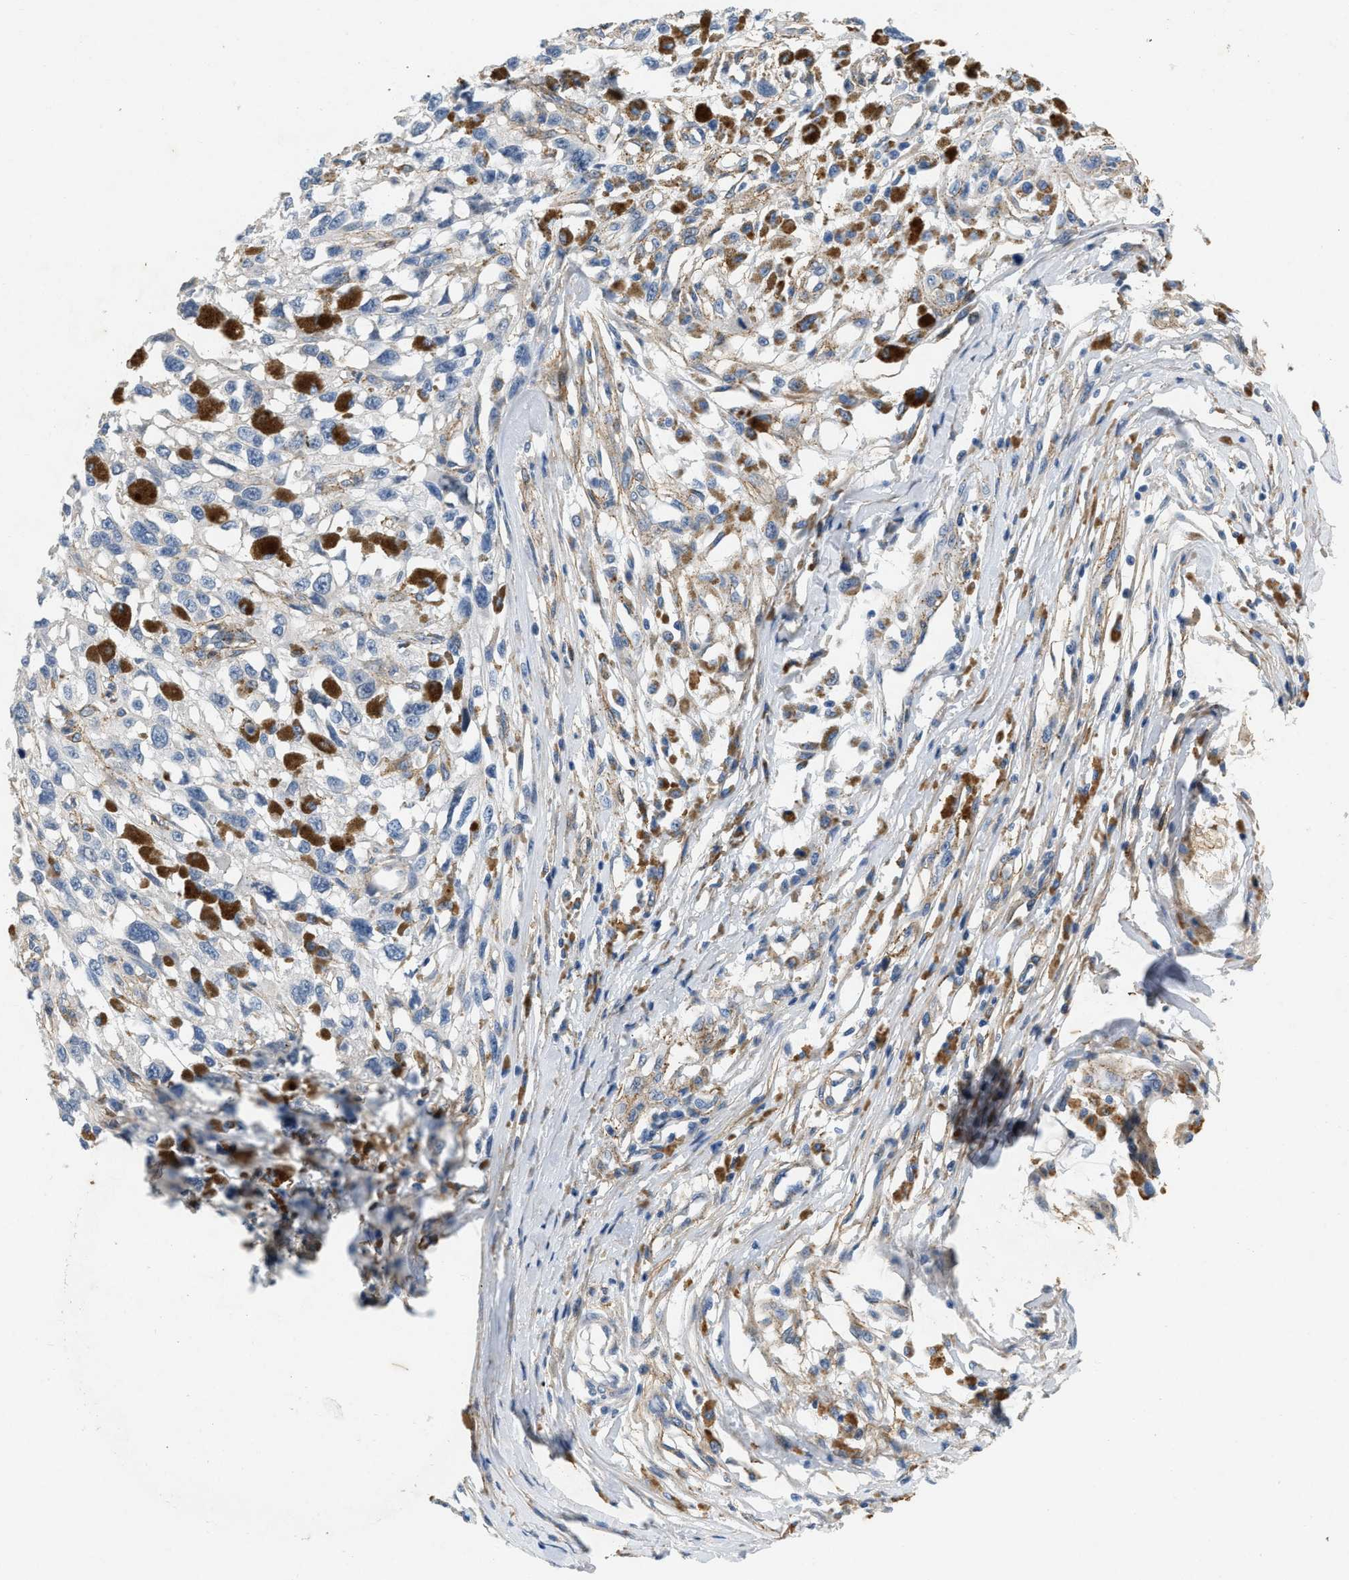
{"staining": {"intensity": "negative", "quantity": "none", "location": "none"}, "tissue": "melanoma", "cell_type": "Tumor cells", "image_type": "cancer", "snomed": [{"axis": "morphology", "description": "Malignant melanoma, Metastatic site"}, {"axis": "topography", "description": "Lymph node"}], "caption": "This image is of malignant melanoma (metastatic site) stained with IHC to label a protein in brown with the nuclei are counter-stained blue. There is no expression in tumor cells.", "gene": "PDGFRA", "patient": {"sex": "male", "age": 59}}